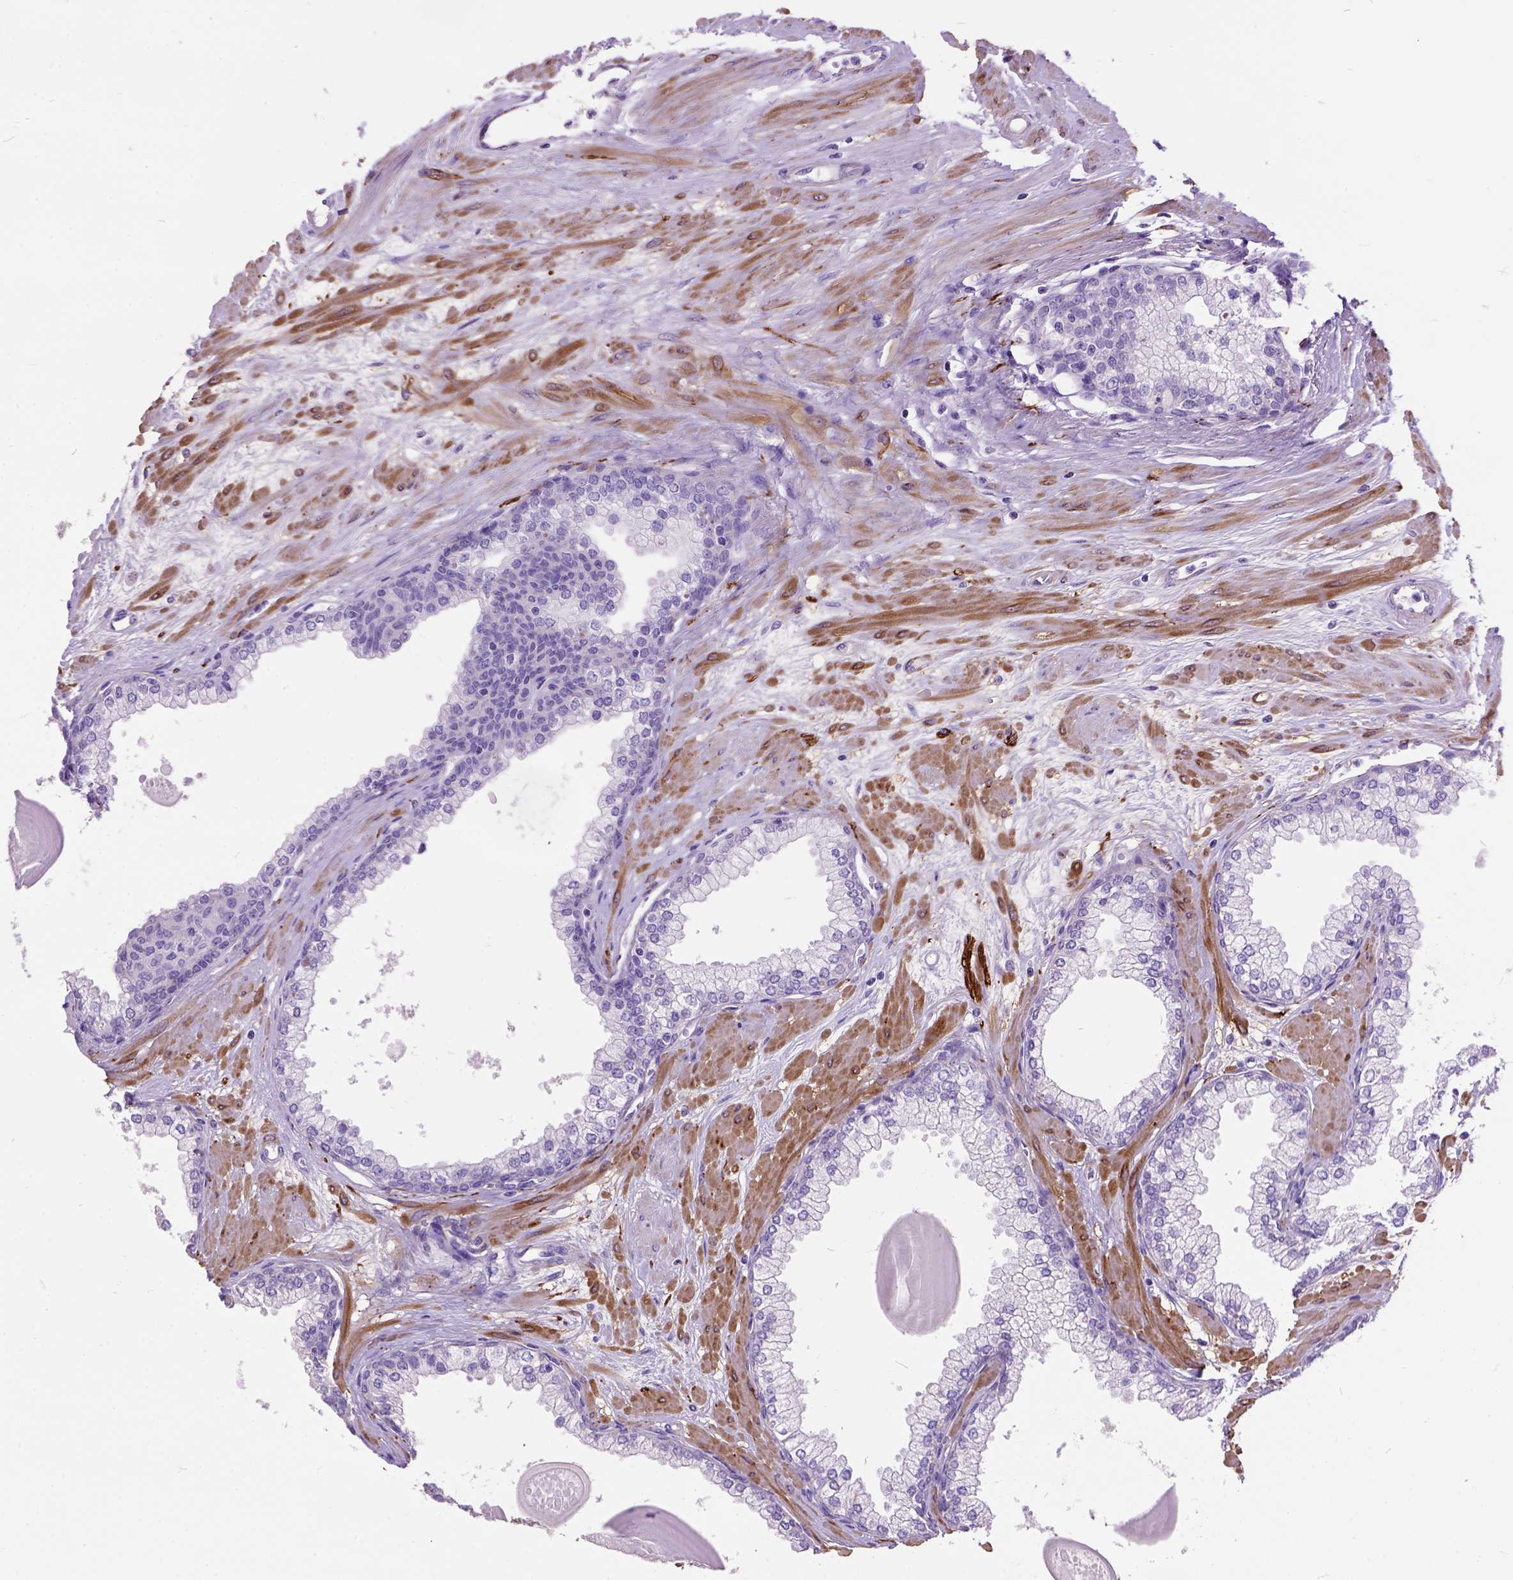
{"staining": {"intensity": "negative", "quantity": "none", "location": "none"}, "tissue": "prostate", "cell_type": "Glandular cells", "image_type": "normal", "snomed": [{"axis": "morphology", "description": "Normal tissue, NOS"}, {"axis": "topography", "description": "Prostate"}, {"axis": "topography", "description": "Peripheral nerve tissue"}], "caption": "A photomicrograph of prostate stained for a protein shows no brown staining in glandular cells.", "gene": "MAPT", "patient": {"sex": "male", "age": 61}}